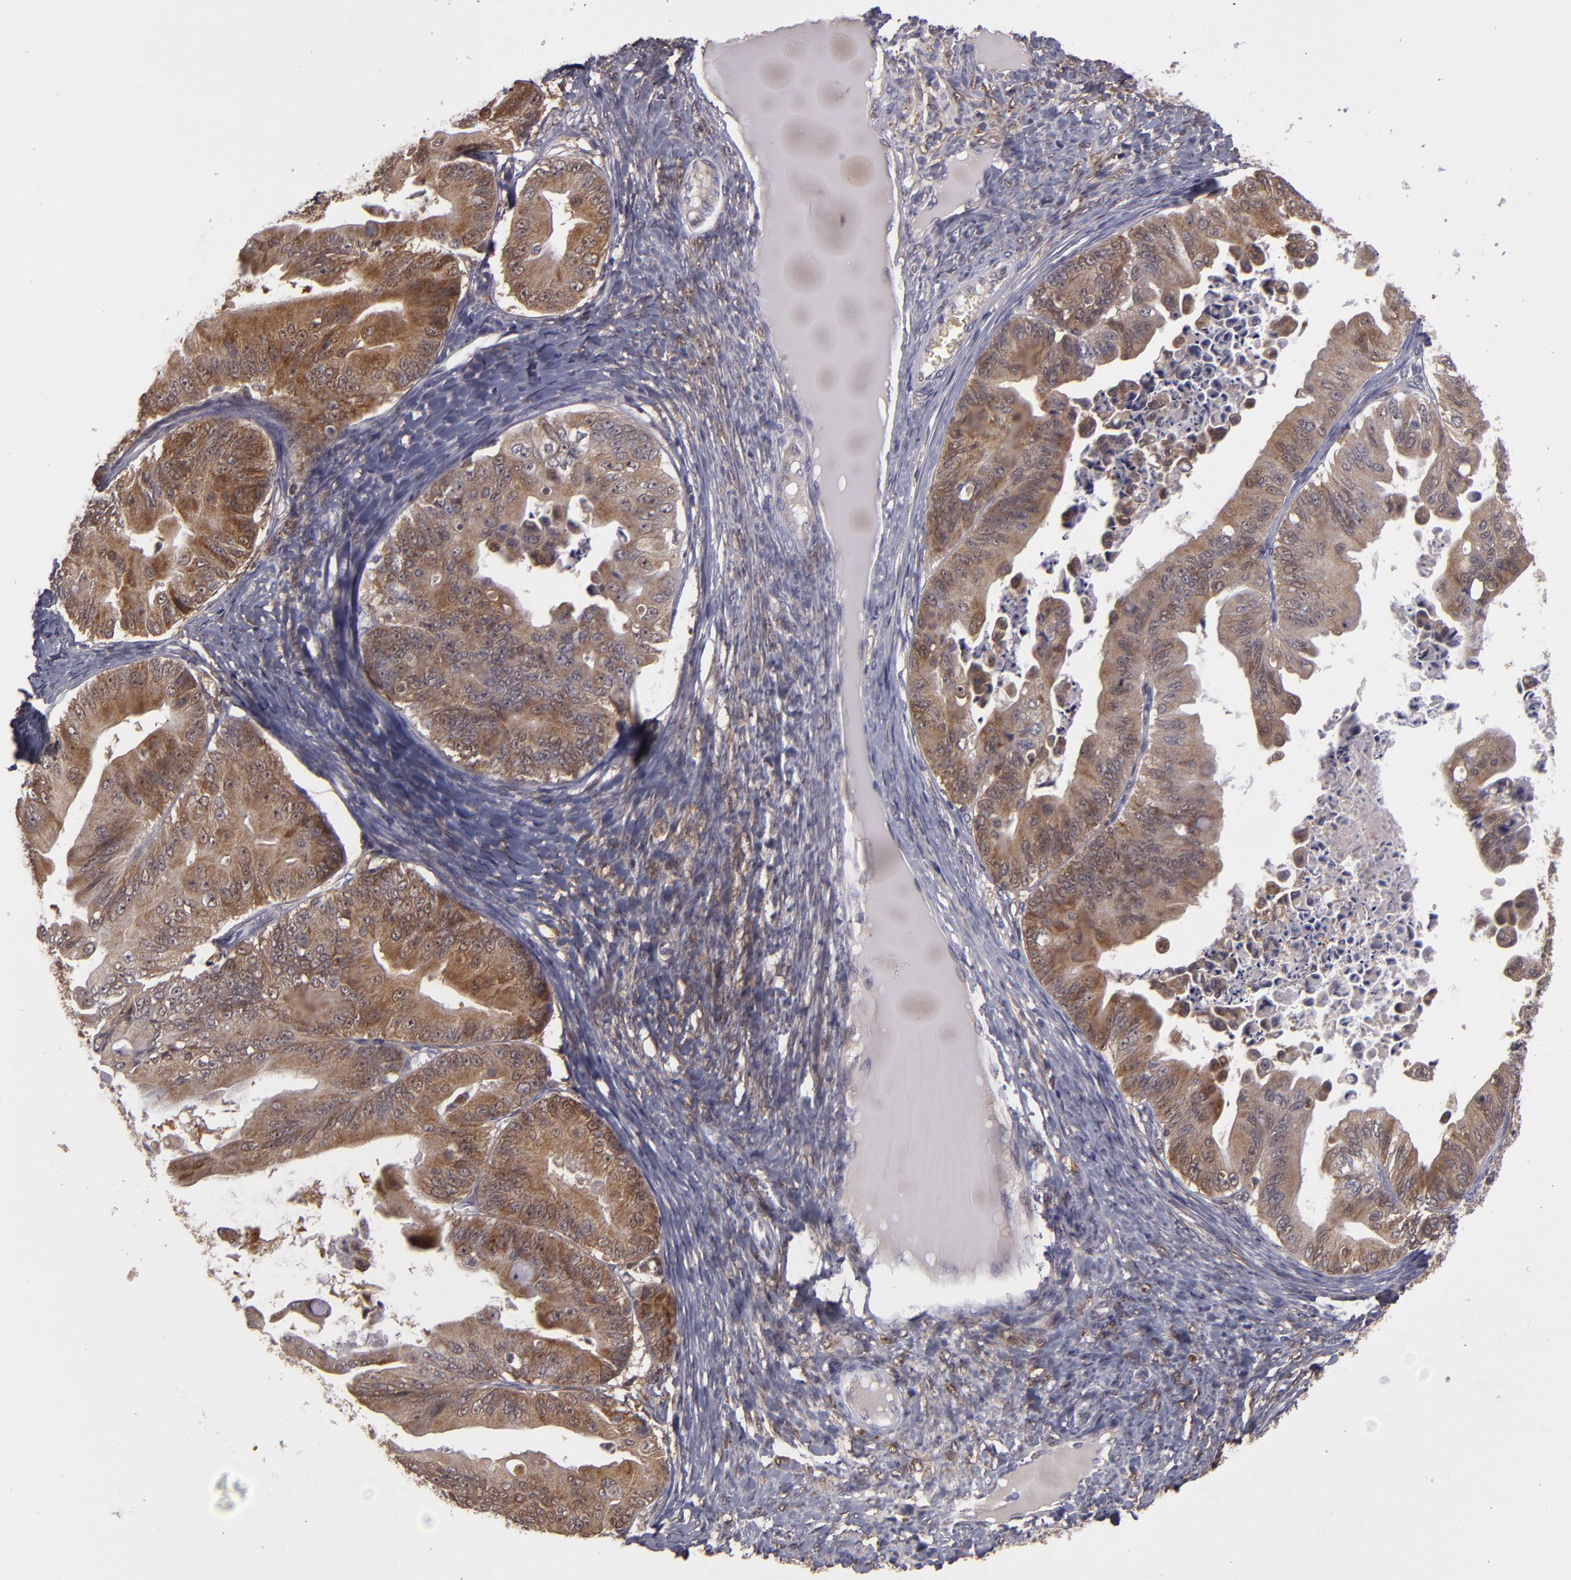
{"staining": {"intensity": "moderate", "quantity": ">75%", "location": "cytoplasmic/membranous"}, "tissue": "ovarian cancer", "cell_type": "Tumor cells", "image_type": "cancer", "snomed": [{"axis": "morphology", "description": "Cystadenocarcinoma, mucinous, NOS"}, {"axis": "topography", "description": "Ovary"}], "caption": "A high-resolution histopathology image shows immunohistochemistry (IHC) staining of ovarian cancer (mucinous cystadenocarcinoma), which reveals moderate cytoplasmic/membranous positivity in approximately >75% of tumor cells.", "gene": "FHIT", "patient": {"sex": "female", "age": 37}}